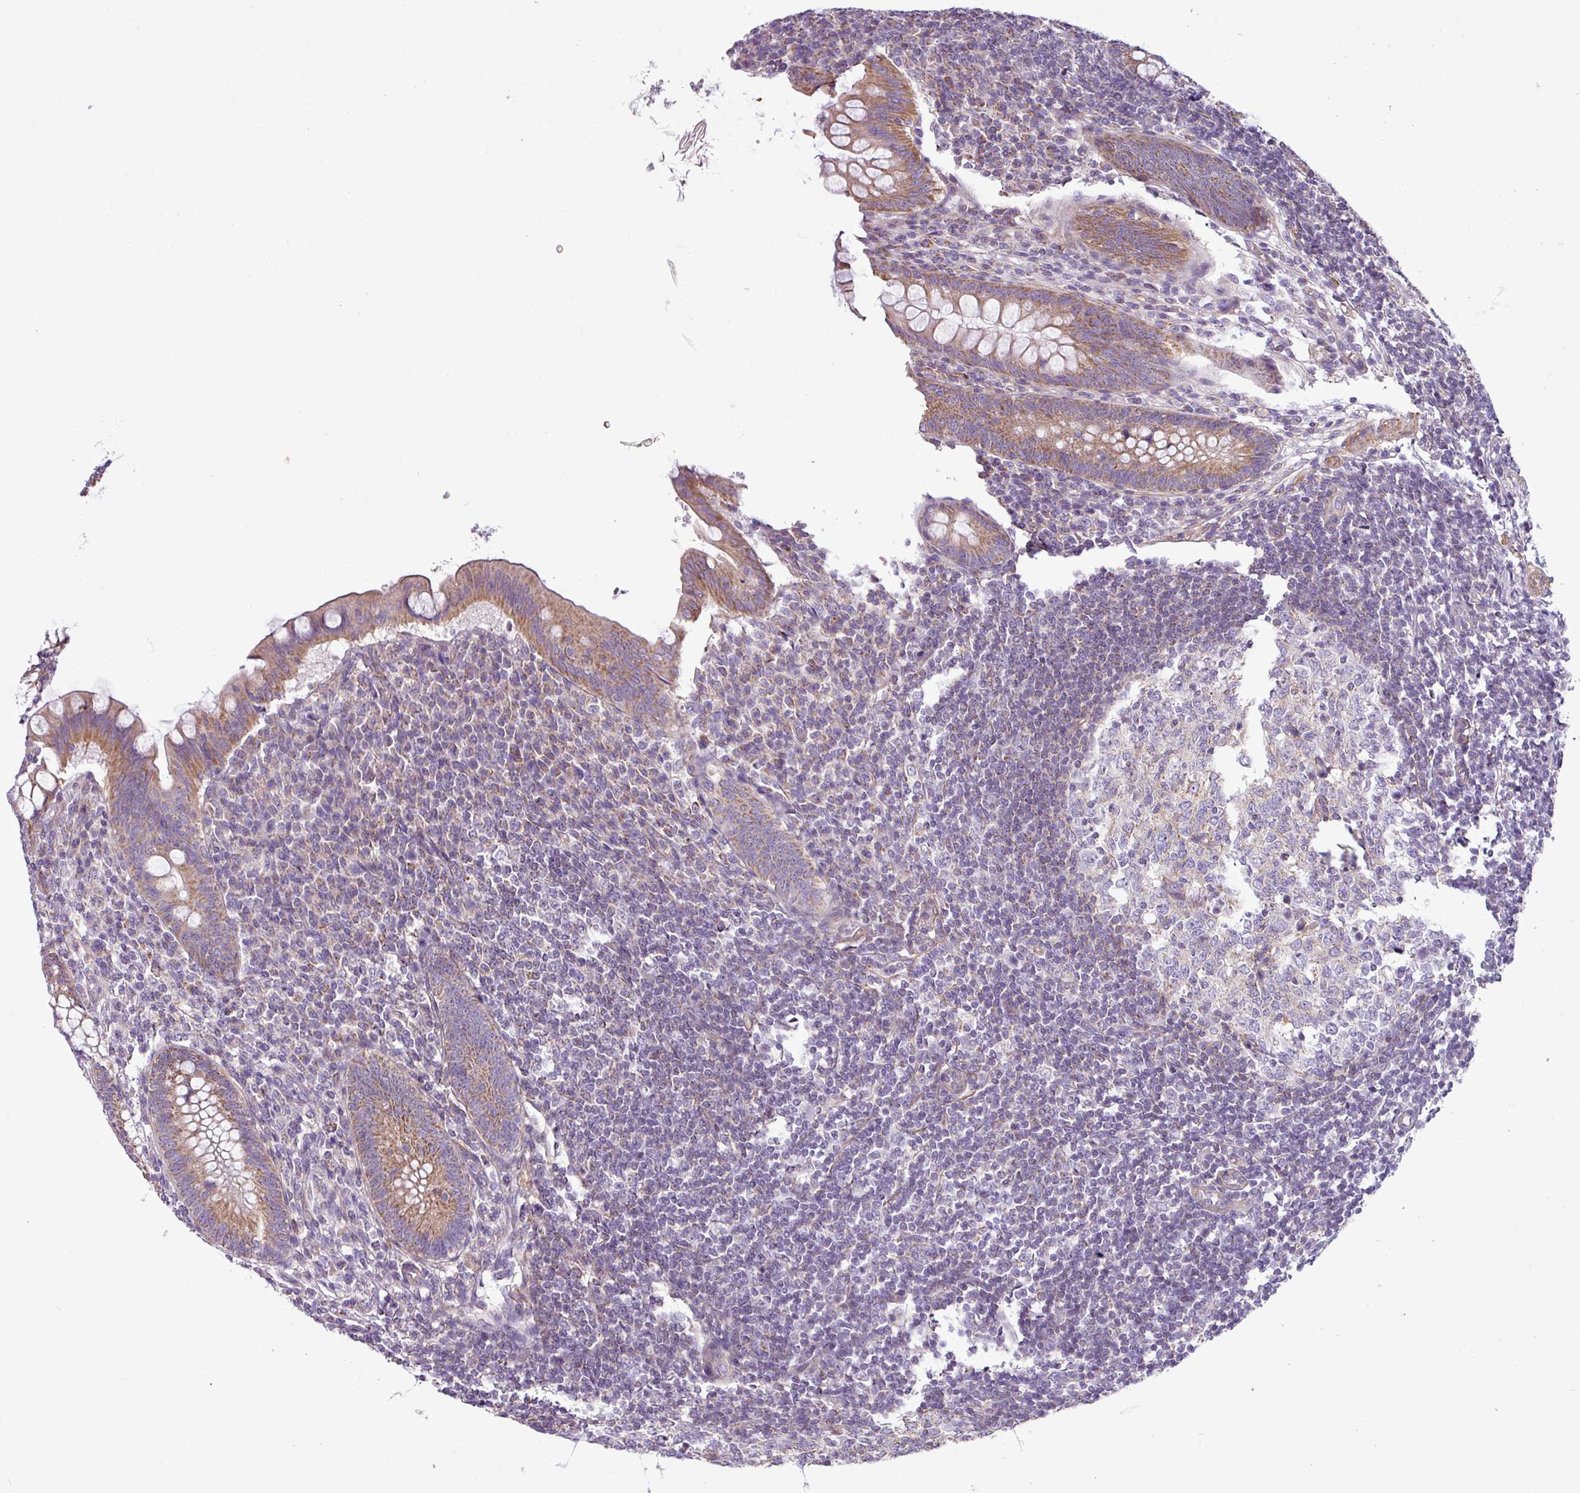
{"staining": {"intensity": "moderate", "quantity": "25%-75%", "location": "cytoplasmic/membranous"}, "tissue": "appendix", "cell_type": "Glandular cells", "image_type": "normal", "snomed": [{"axis": "morphology", "description": "Normal tissue, NOS"}, {"axis": "topography", "description": "Appendix"}], "caption": "Immunohistochemical staining of benign human appendix exhibits 25%-75% levels of moderate cytoplasmic/membranous protein staining in approximately 25%-75% of glandular cells. The staining was performed using DAB, with brown indicating positive protein expression. Nuclei are stained blue with hematoxylin.", "gene": "BTN2A2", "patient": {"sex": "female", "age": 33}}